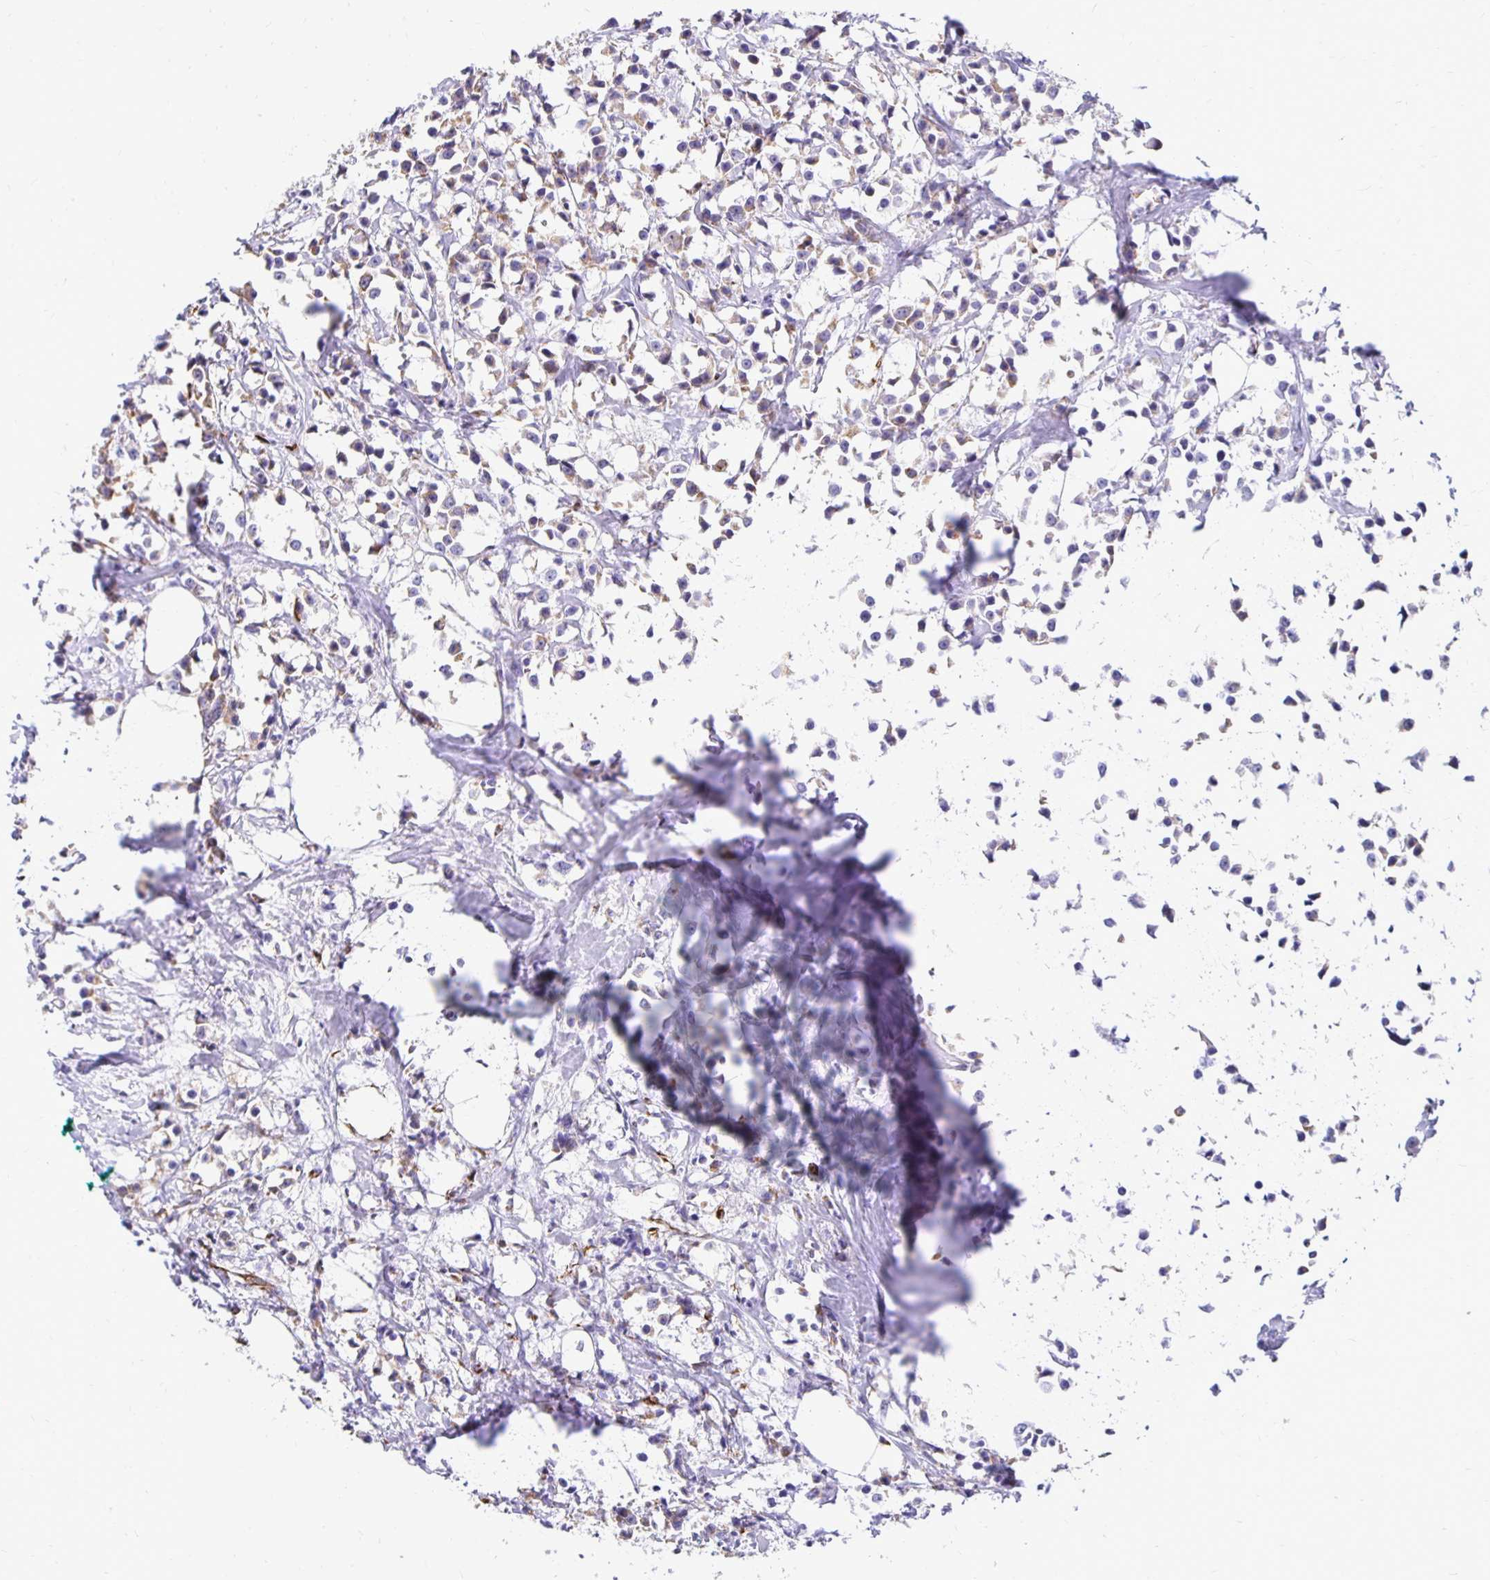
{"staining": {"intensity": "weak", "quantity": "<25%", "location": "cytoplasmic/membranous"}, "tissue": "breast cancer", "cell_type": "Tumor cells", "image_type": "cancer", "snomed": [{"axis": "morphology", "description": "Duct carcinoma"}, {"axis": "topography", "description": "Breast"}], "caption": "IHC of human breast cancer (infiltrating ductal carcinoma) shows no positivity in tumor cells.", "gene": "PLAAT2", "patient": {"sex": "female", "age": 80}}